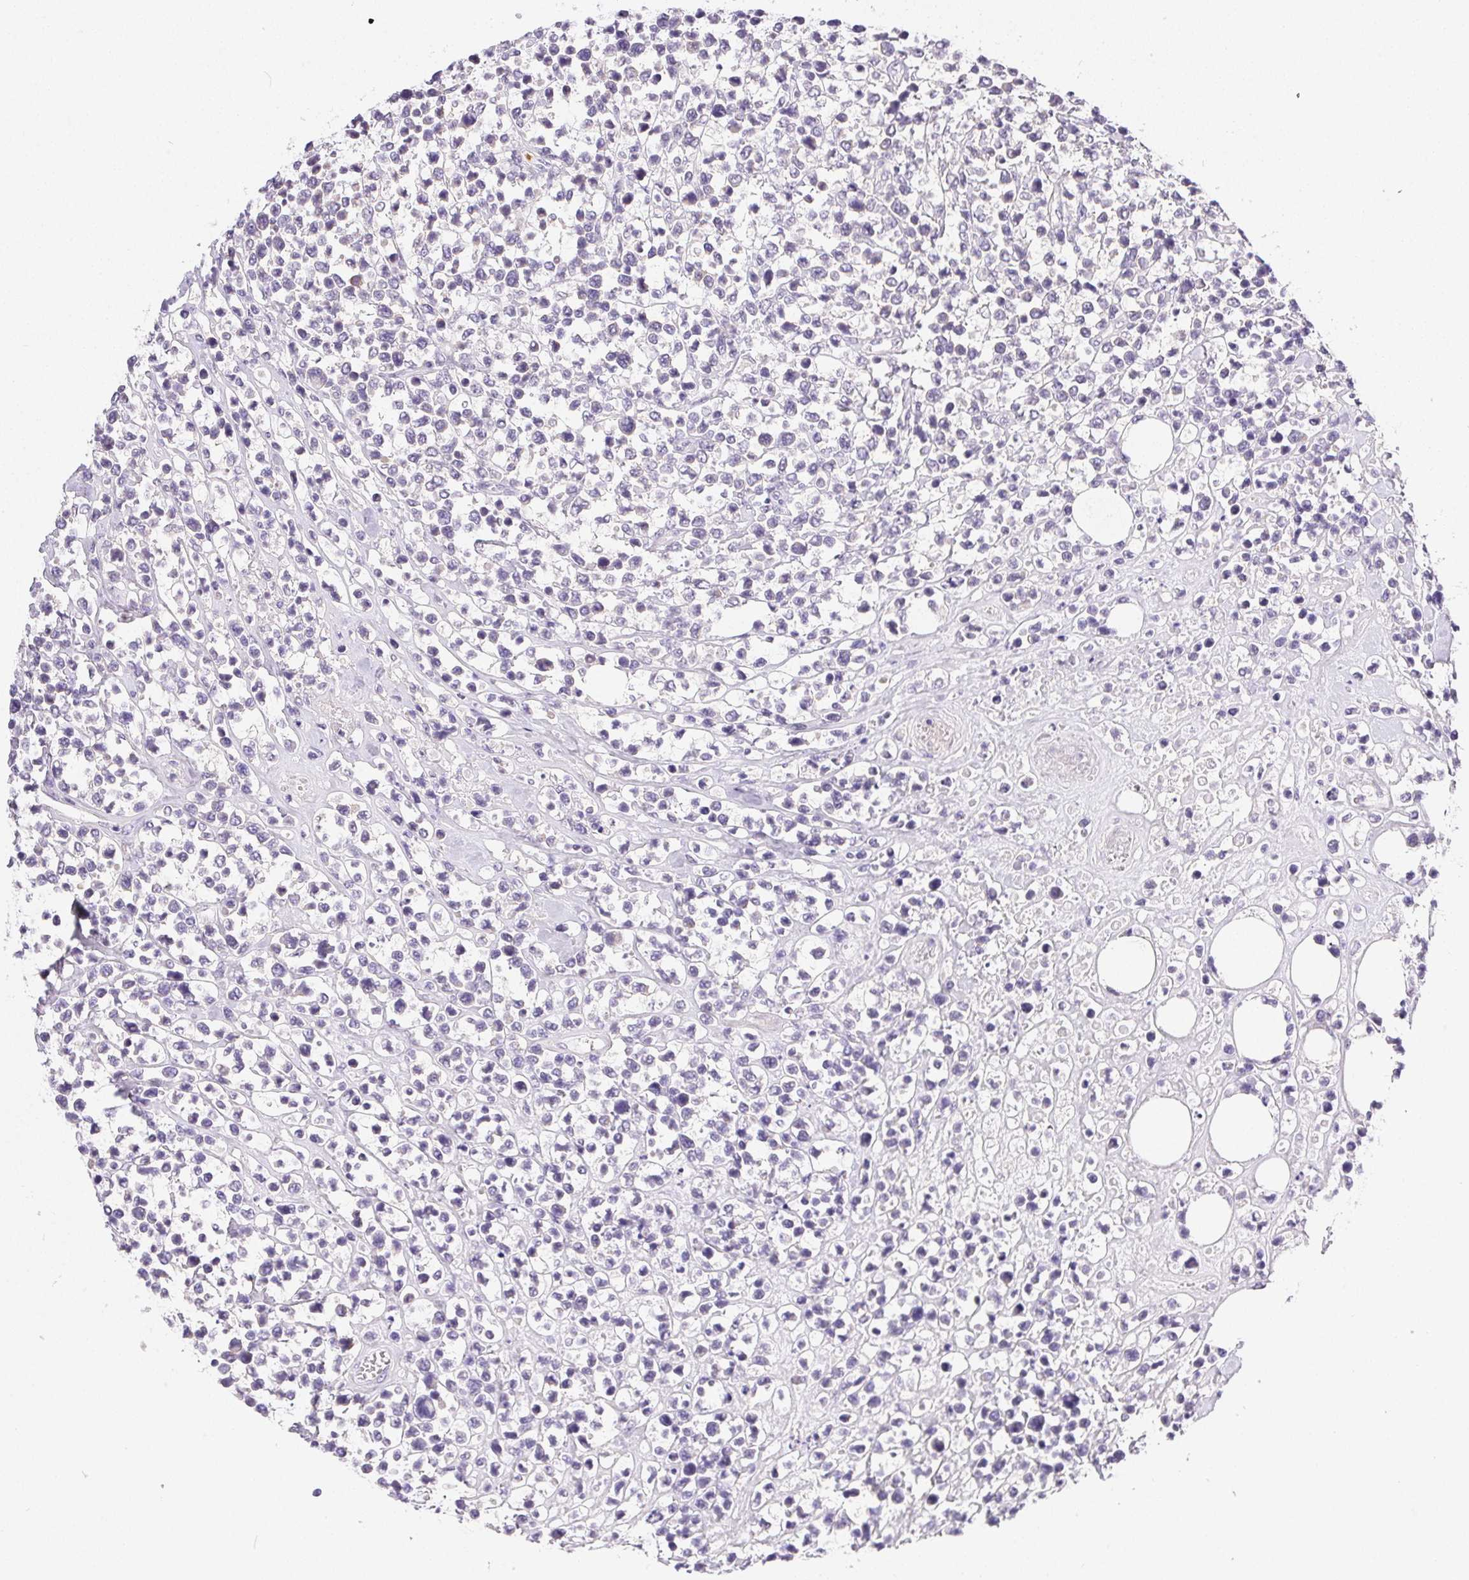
{"staining": {"intensity": "negative", "quantity": "none", "location": "none"}, "tissue": "lymphoma", "cell_type": "Tumor cells", "image_type": "cancer", "snomed": [{"axis": "morphology", "description": "Malignant lymphoma, non-Hodgkin's type, High grade"}, {"axis": "topography", "description": "Soft tissue"}], "caption": "Protein analysis of malignant lymphoma, non-Hodgkin's type (high-grade) displays no significant positivity in tumor cells. (DAB immunohistochemistry (IHC) with hematoxylin counter stain).", "gene": "SLC17A7", "patient": {"sex": "female", "age": 56}}